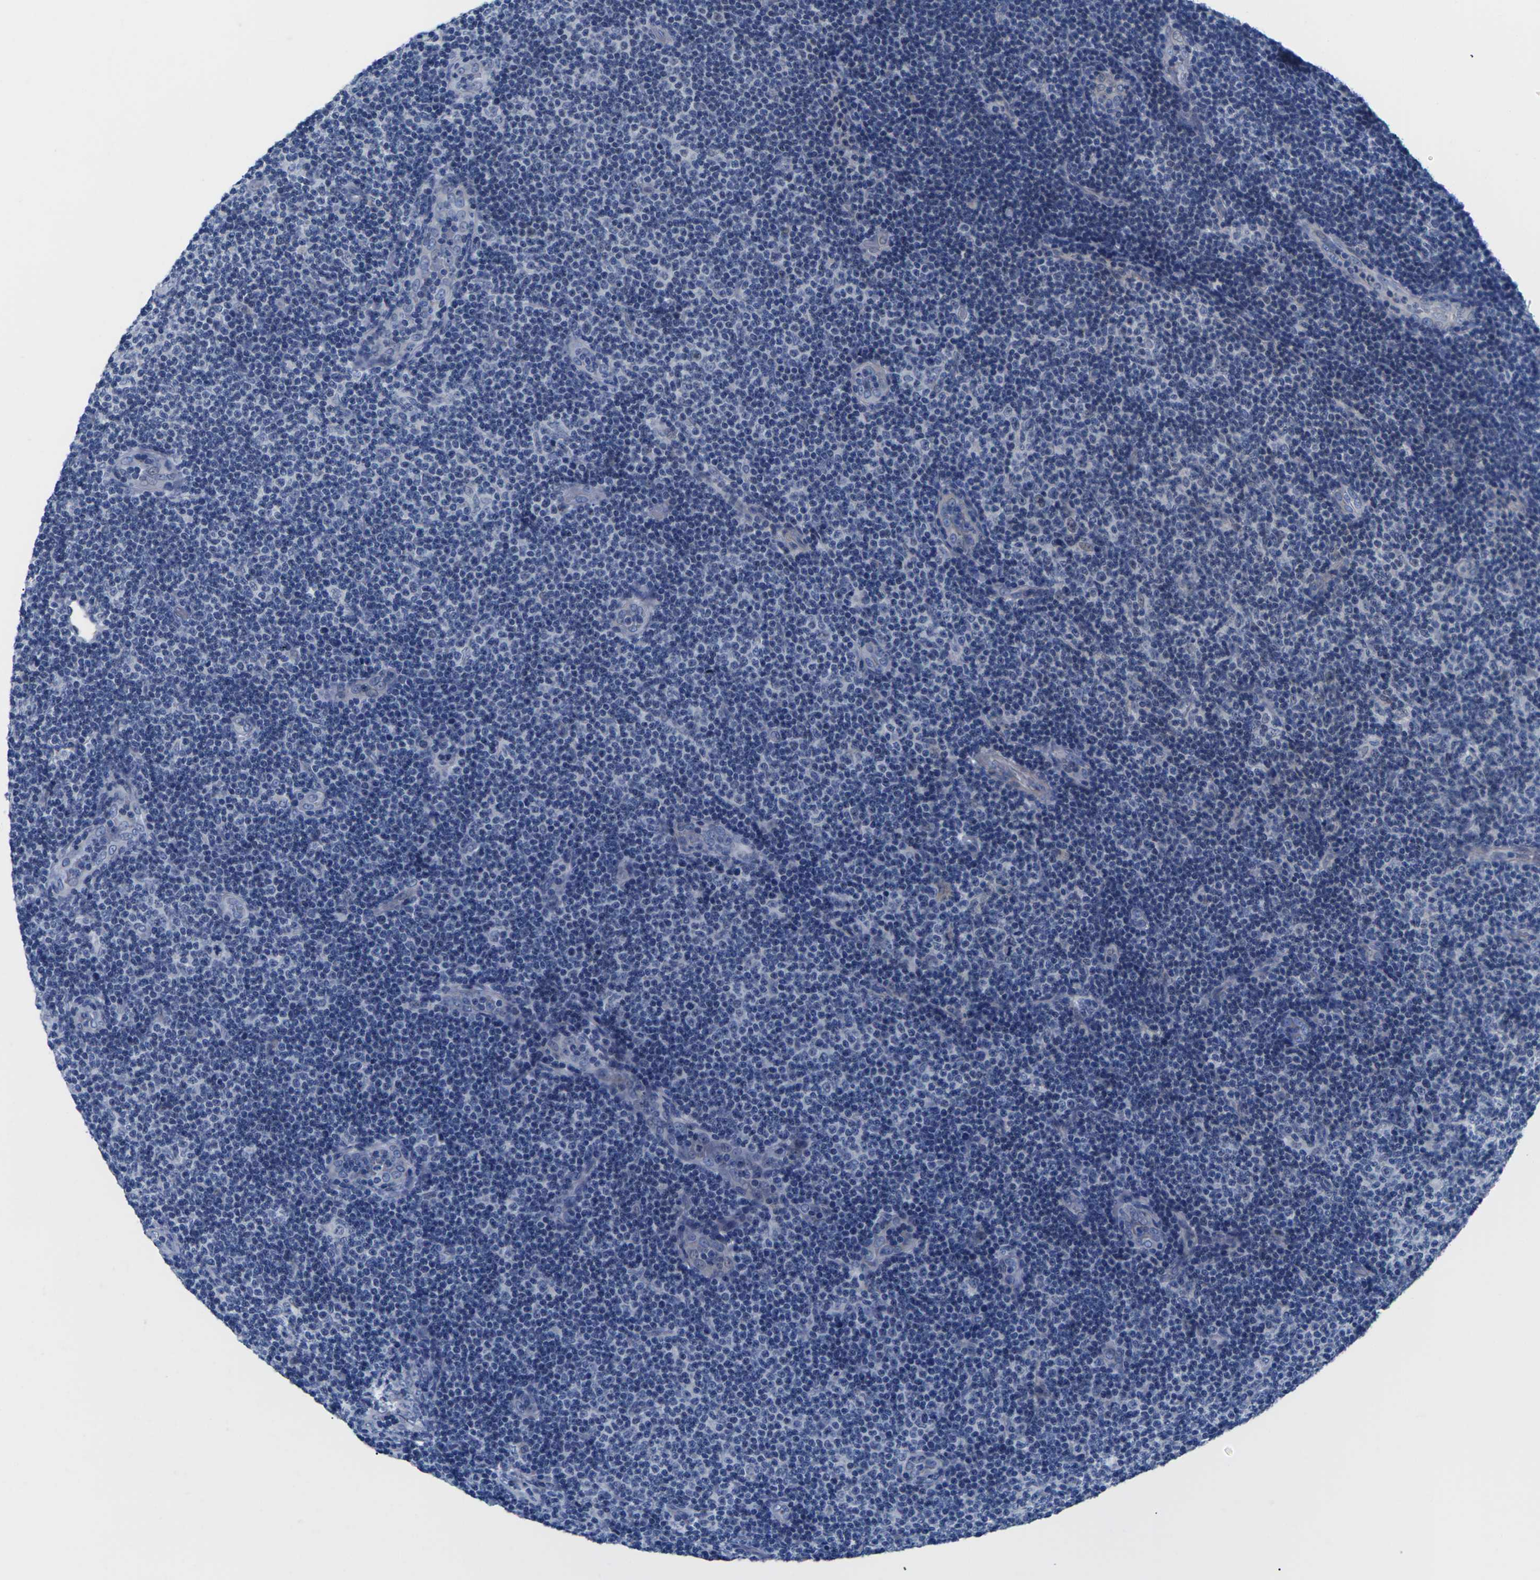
{"staining": {"intensity": "negative", "quantity": "none", "location": "none"}, "tissue": "lymphoma", "cell_type": "Tumor cells", "image_type": "cancer", "snomed": [{"axis": "morphology", "description": "Malignant lymphoma, non-Hodgkin's type, Low grade"}, {"axis": "topography", "description": "Lymph node"}], "caption": "Tumor cells show no significant positivity in lymphoma.", "gene": "ST6GAL2", "patient": {"sex": "male", "age": 83}}